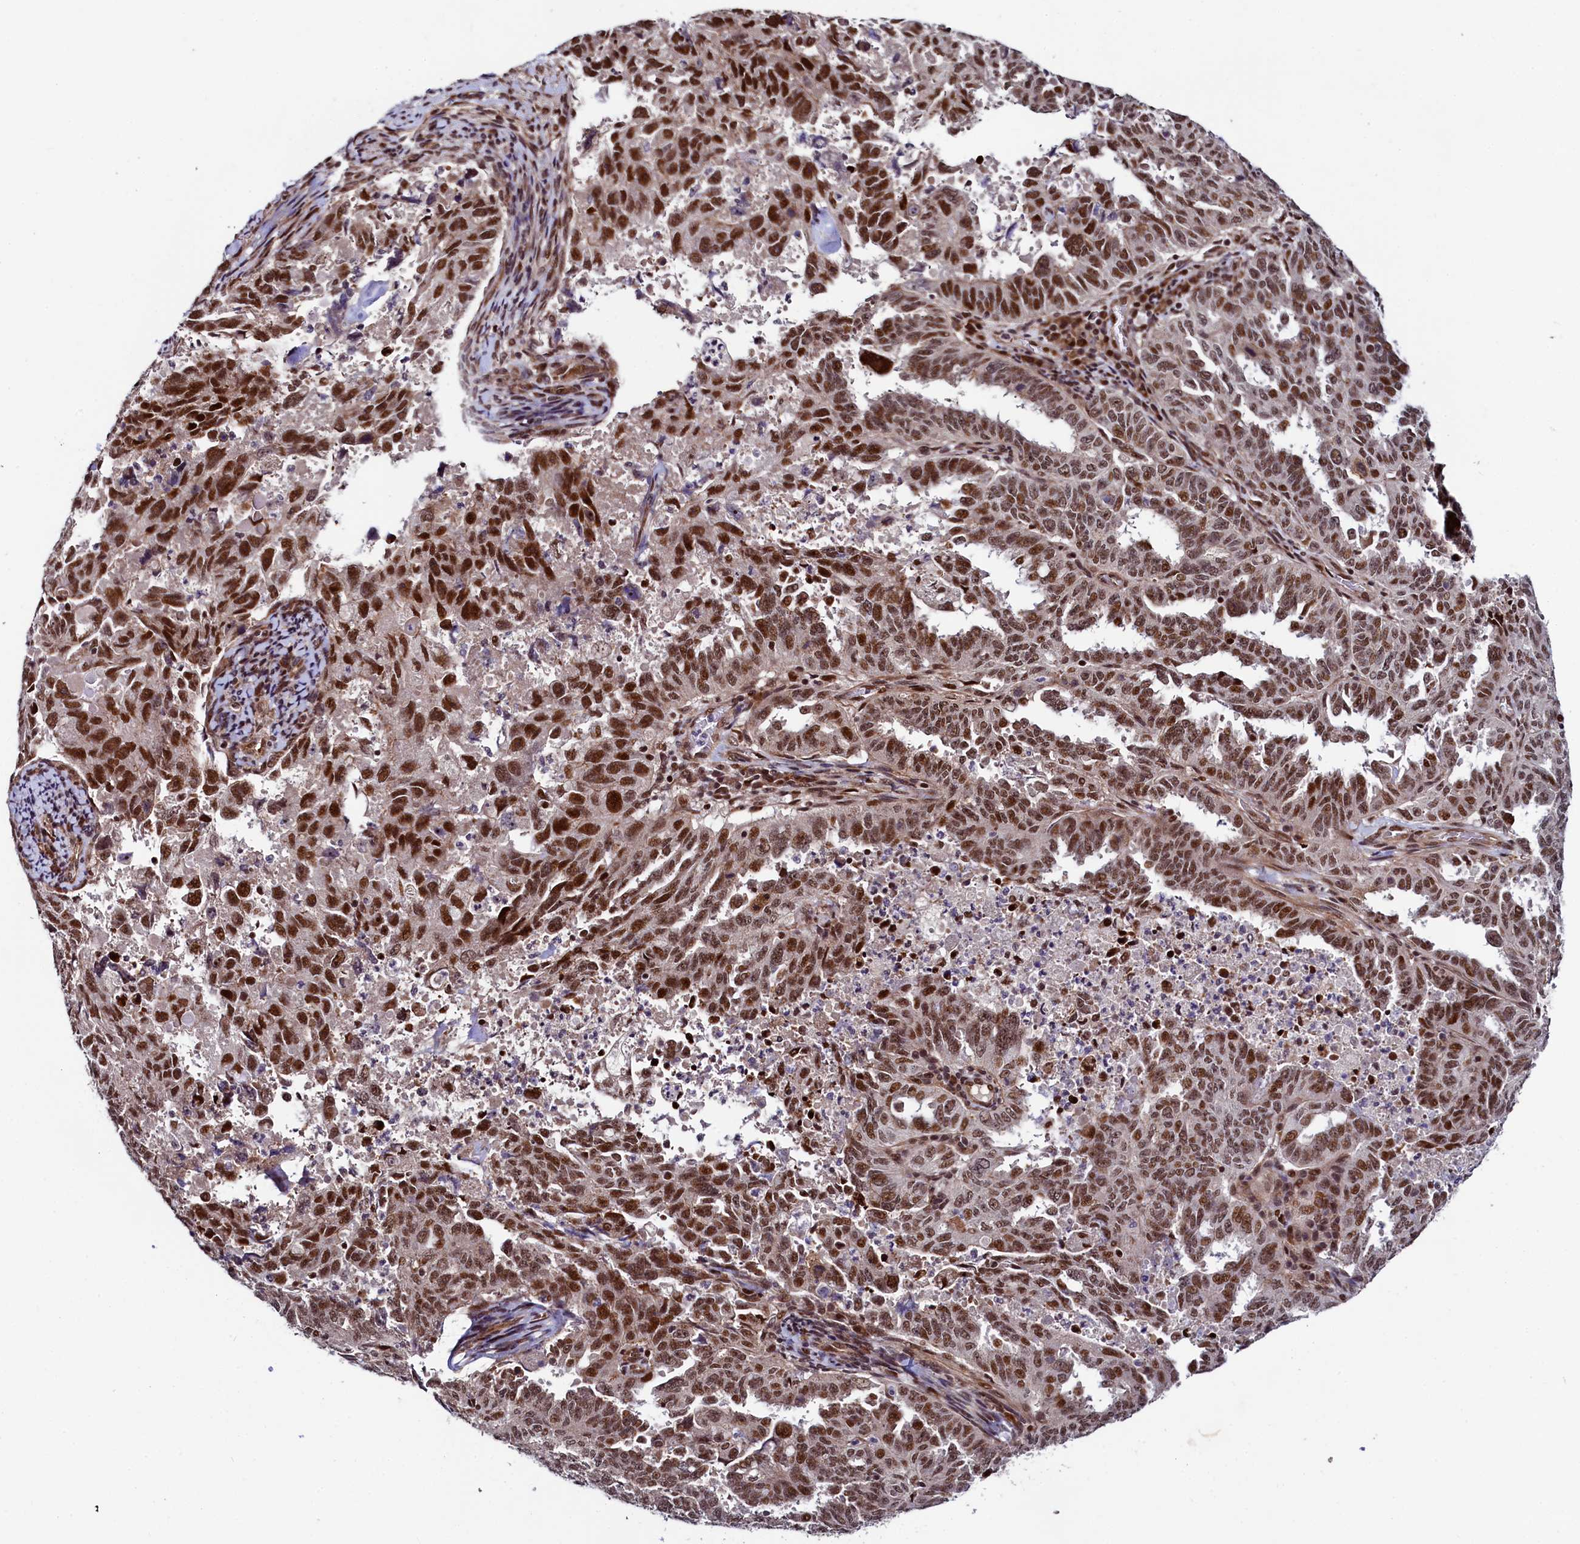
{"staining": {"intensity": "strong", "quantity": ">75%", "location": "nuclear"}, "tissue": "endometrial cancer", "cell_type": "Tumor cells", "image_type": "cancer", "snomed": [{"axis": "morphology", "description": "Adenocarcinoma, NOS"}, {"axis": "topography", "description": "Endometrium"}], "caption": "IHC image of human adenocarcinoma (endometrial) stained for a protein (brown), which exhibits high levels of strong nuclear staining in approximately >75% of tumor cells.", "gene": "LEO1", "patient": {"sex": "female", "age": 65}}